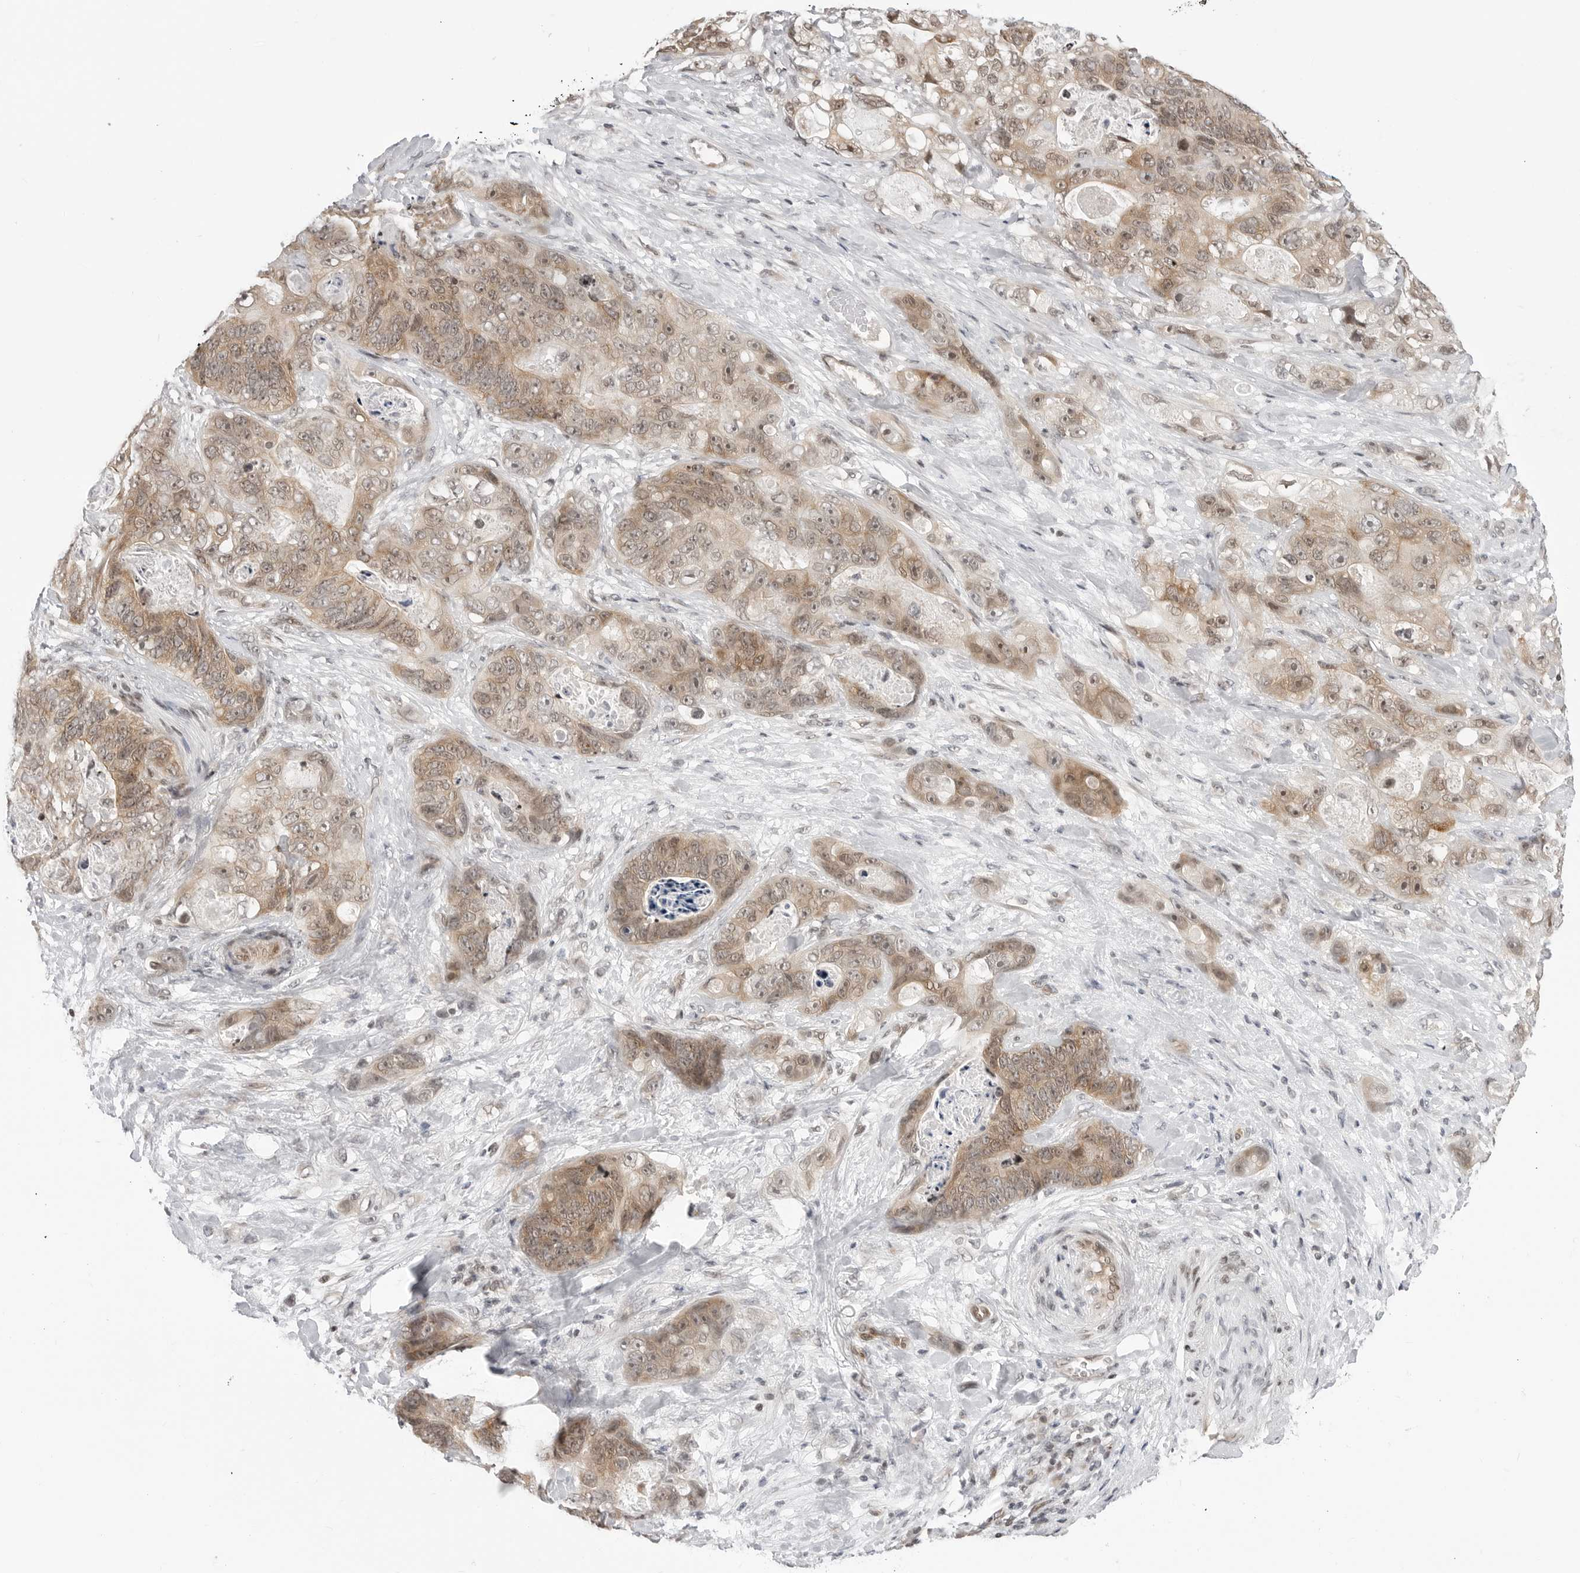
{"staining": {"intensity": "moderate", "quantity": ">75%", "location": "cytoplasmic/membranous,nuclear"}, "tissue": "stomach cancer", "cell_type": "Tumor cells", "image_type": "cancer", "snomed": [{"axis": "morphology", "description": "Normal tissue, NOS"}, {"axis": "morphology", "description": "Adenocarcinoma, NOS"}, {"axis": "topography", "description": "Stomach"}], "caption": "High-magnification brightfield microscopy of stomach cancer (adenocarcinoma) stained with DAB (3,3'-diaminobenzidine) (brown) and counterstained with hematoxylin (blue). tumor cells exhibit moderate cytoplasmic/membranous and nuclear expression is seen in about>75% of cells. Nuclei are stained in blue.", "gene": "C8orf33", "patient": {"sex": "female", "age": 89}}